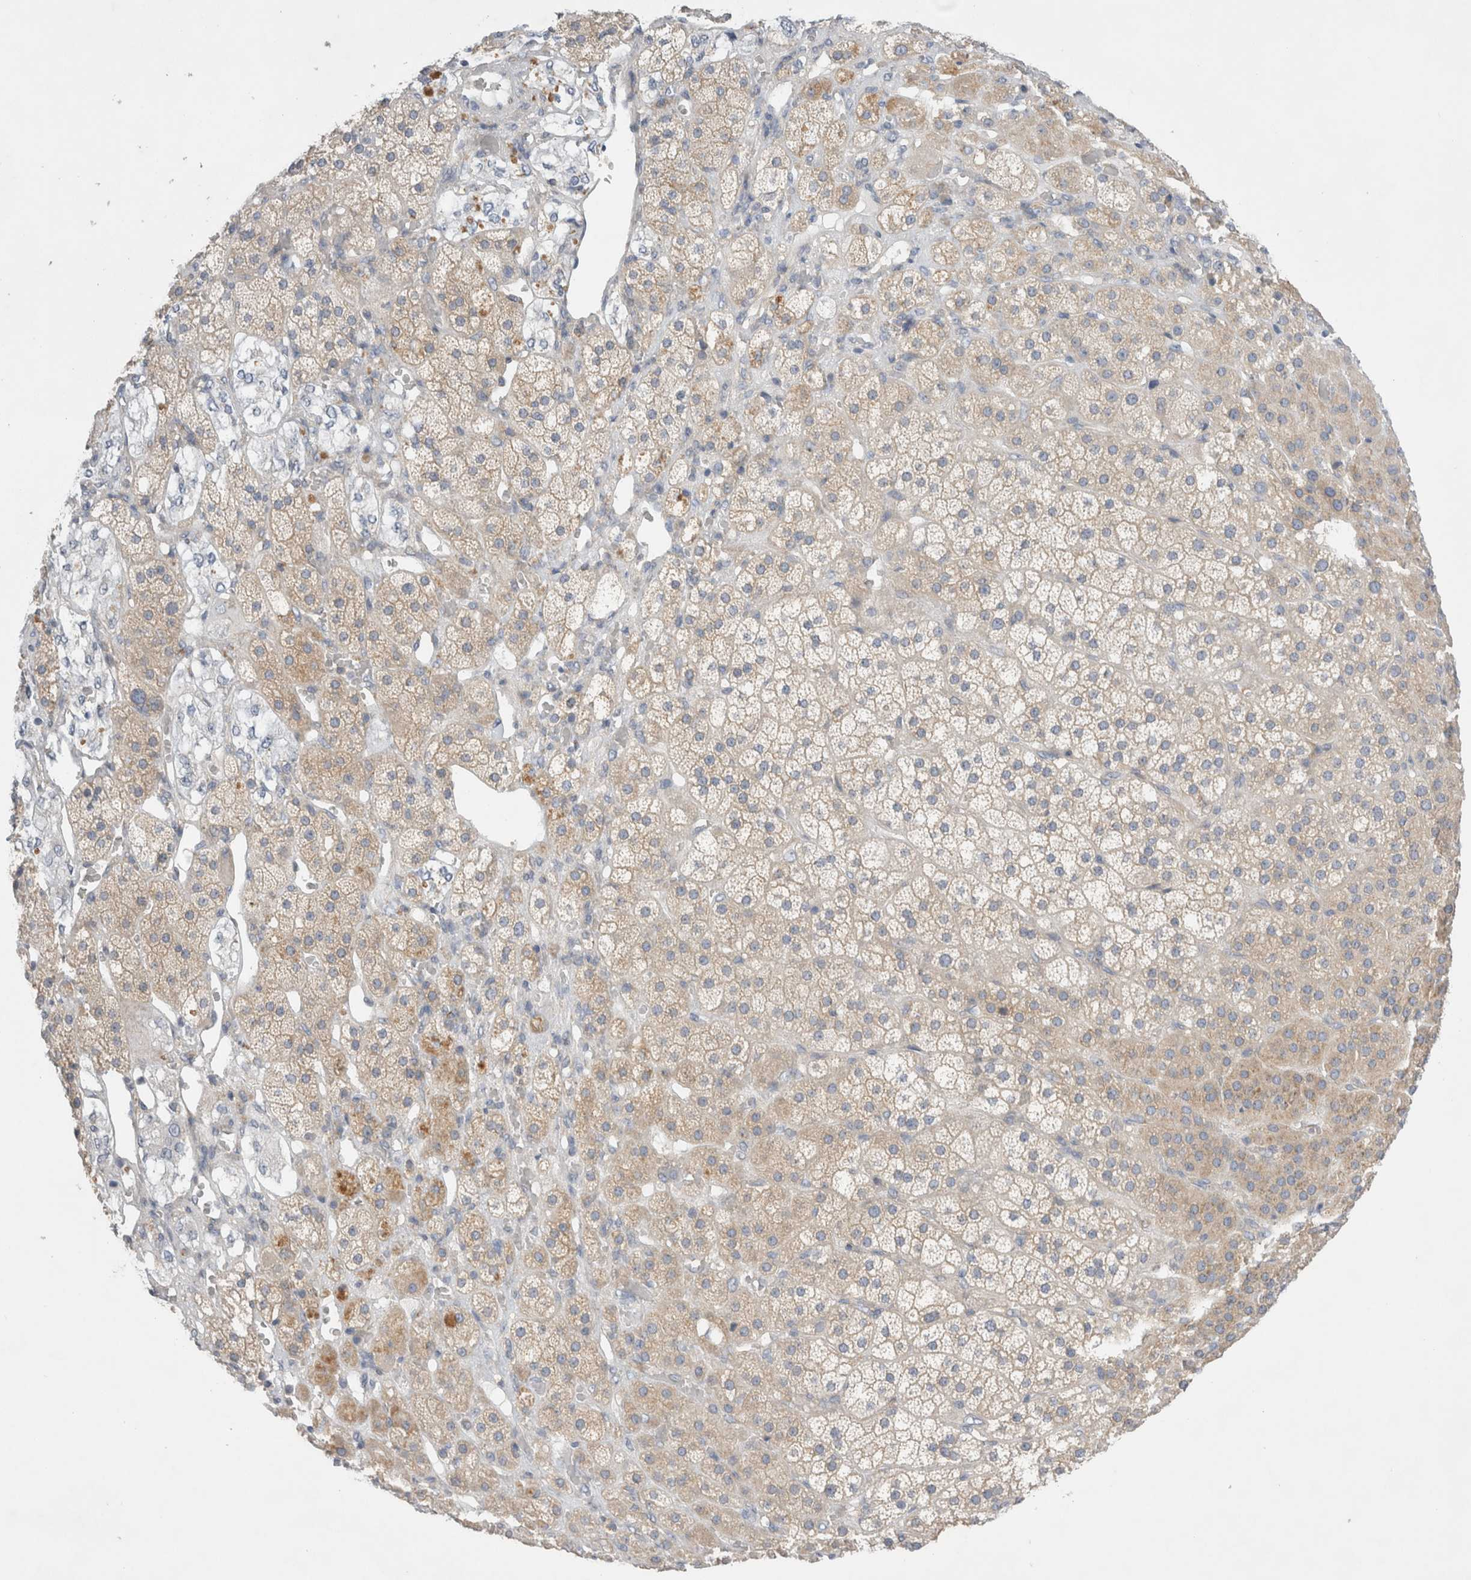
{"staining": {"intensity": "weak", "quantity": "25%-75%", "location": "cytoplasmic/membranous"}, "tissue": "adrenal gland", "cell_type": "Glandular cells", "image_type": "normal", "snomed": [{"axis": "morphology", "description": "Normal tissue, NOS"}, {"axis": "topography", "description": "Adrenal gland"}], "caption": "Immunohistochemistry (DAB (3,3'-diaminobenzidine)) staining of benign adrenal gland demonstrates weak cytoplasmic/membranous protein staining in about 25%-75% of glandular cells. The staining is performed using DAB (3,3'-diaminobenzidine) brown chromogen to label protein expression. The nuclei are counter-stained blue using hematoxylin.", "gene": "ZNF23", "patient": {"sex": "male", "age": 57}}